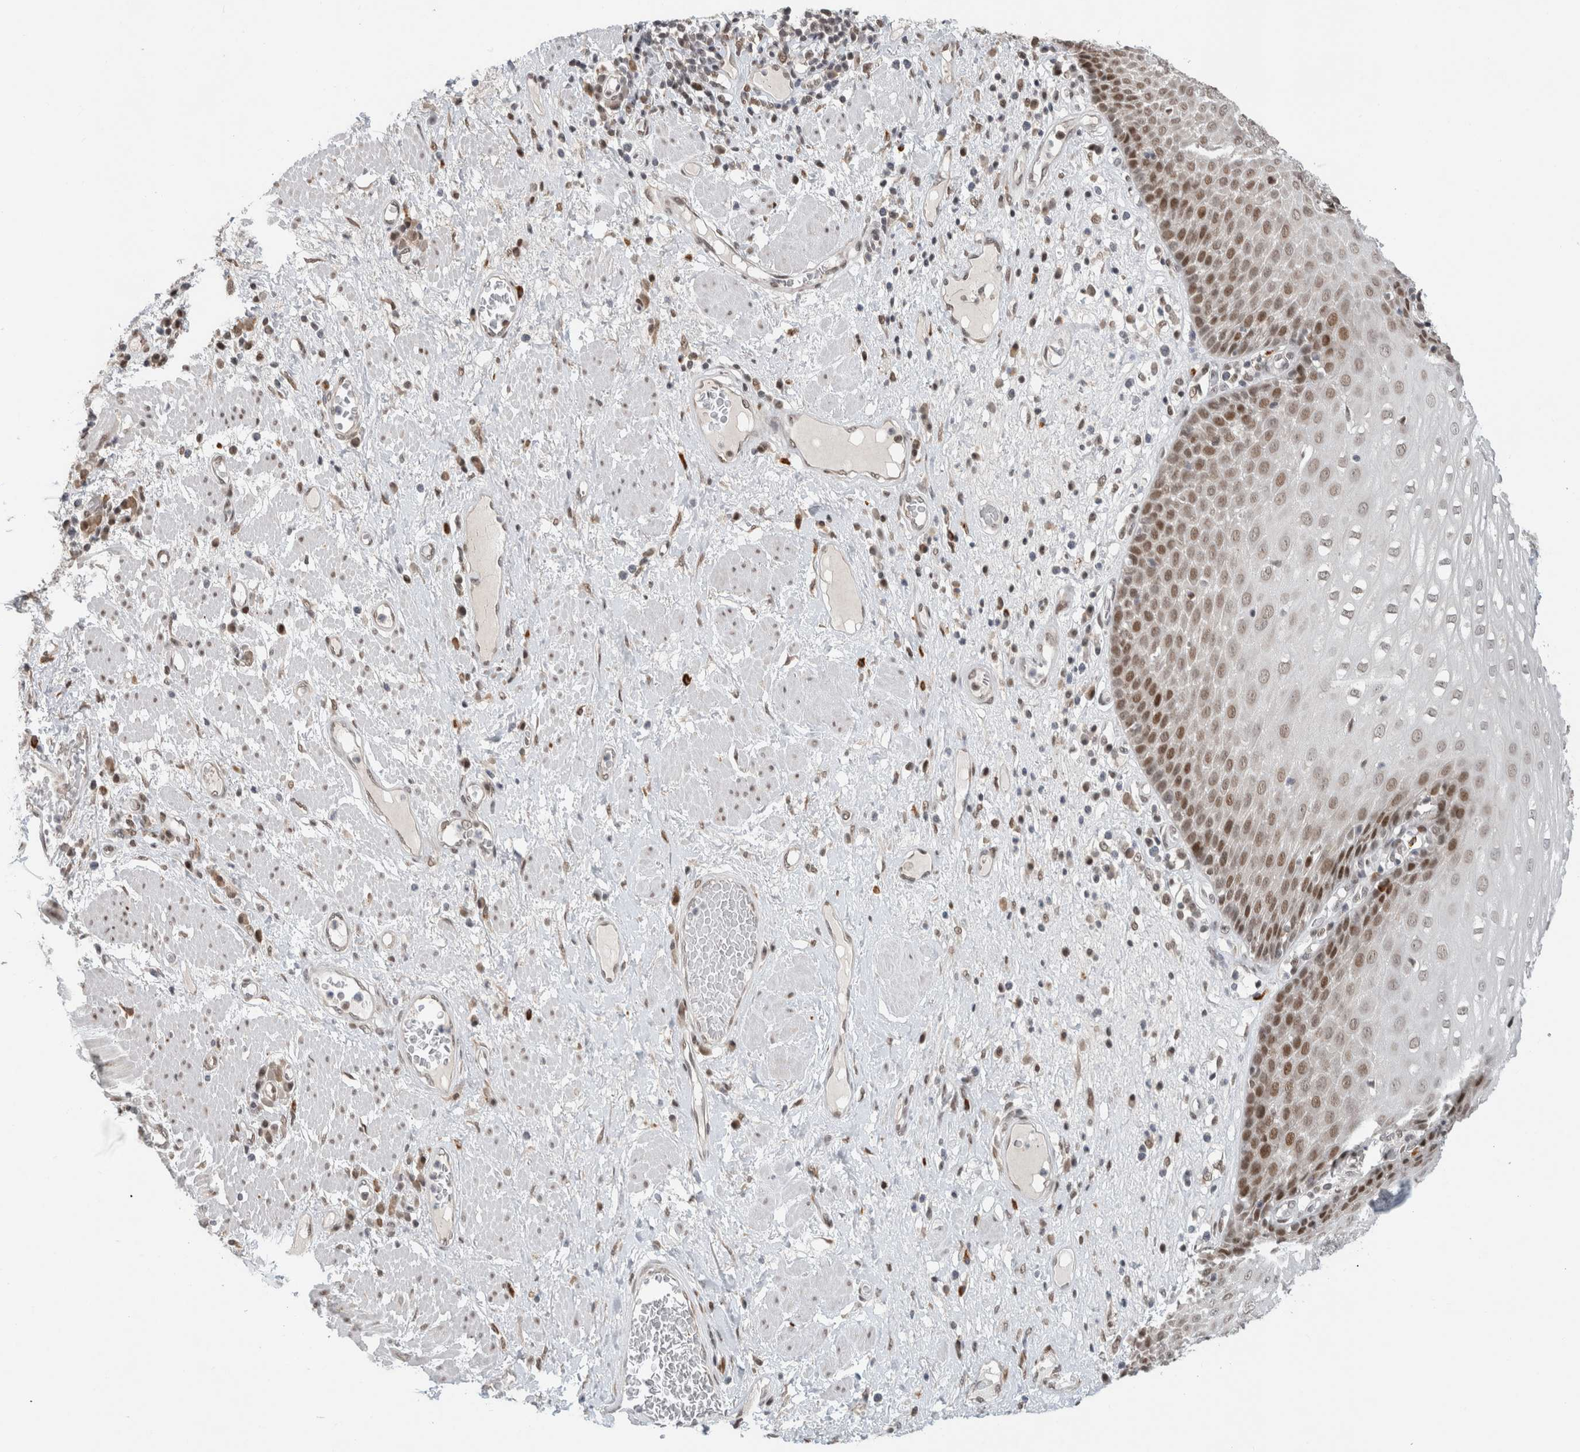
{"staining": {"intensity": "strong", "quantity": "25%-75%", "location": "nuclear"}, "tissue": "esophagus", "cell_type": "Squamous epithelial cells", "image_type": "normal", "snomed": [{"axis": "morphology", "description": "Normal tissue, NOS"}, {"axis": "morphology", "description": "Adenocarcinoma, NOS"}, {"axis": "topography", "description": "Esophagus"}], "caption": "Squamous epithelial cells reveal strong nuclear expression in approximately 25%-75% of cells in unremarkable esophagus. The protein of interest is shown in brown color, while the nuclei are stained blue.", "gene": "HNRNPR", "patient": {"sex": "male", "age": 62}}